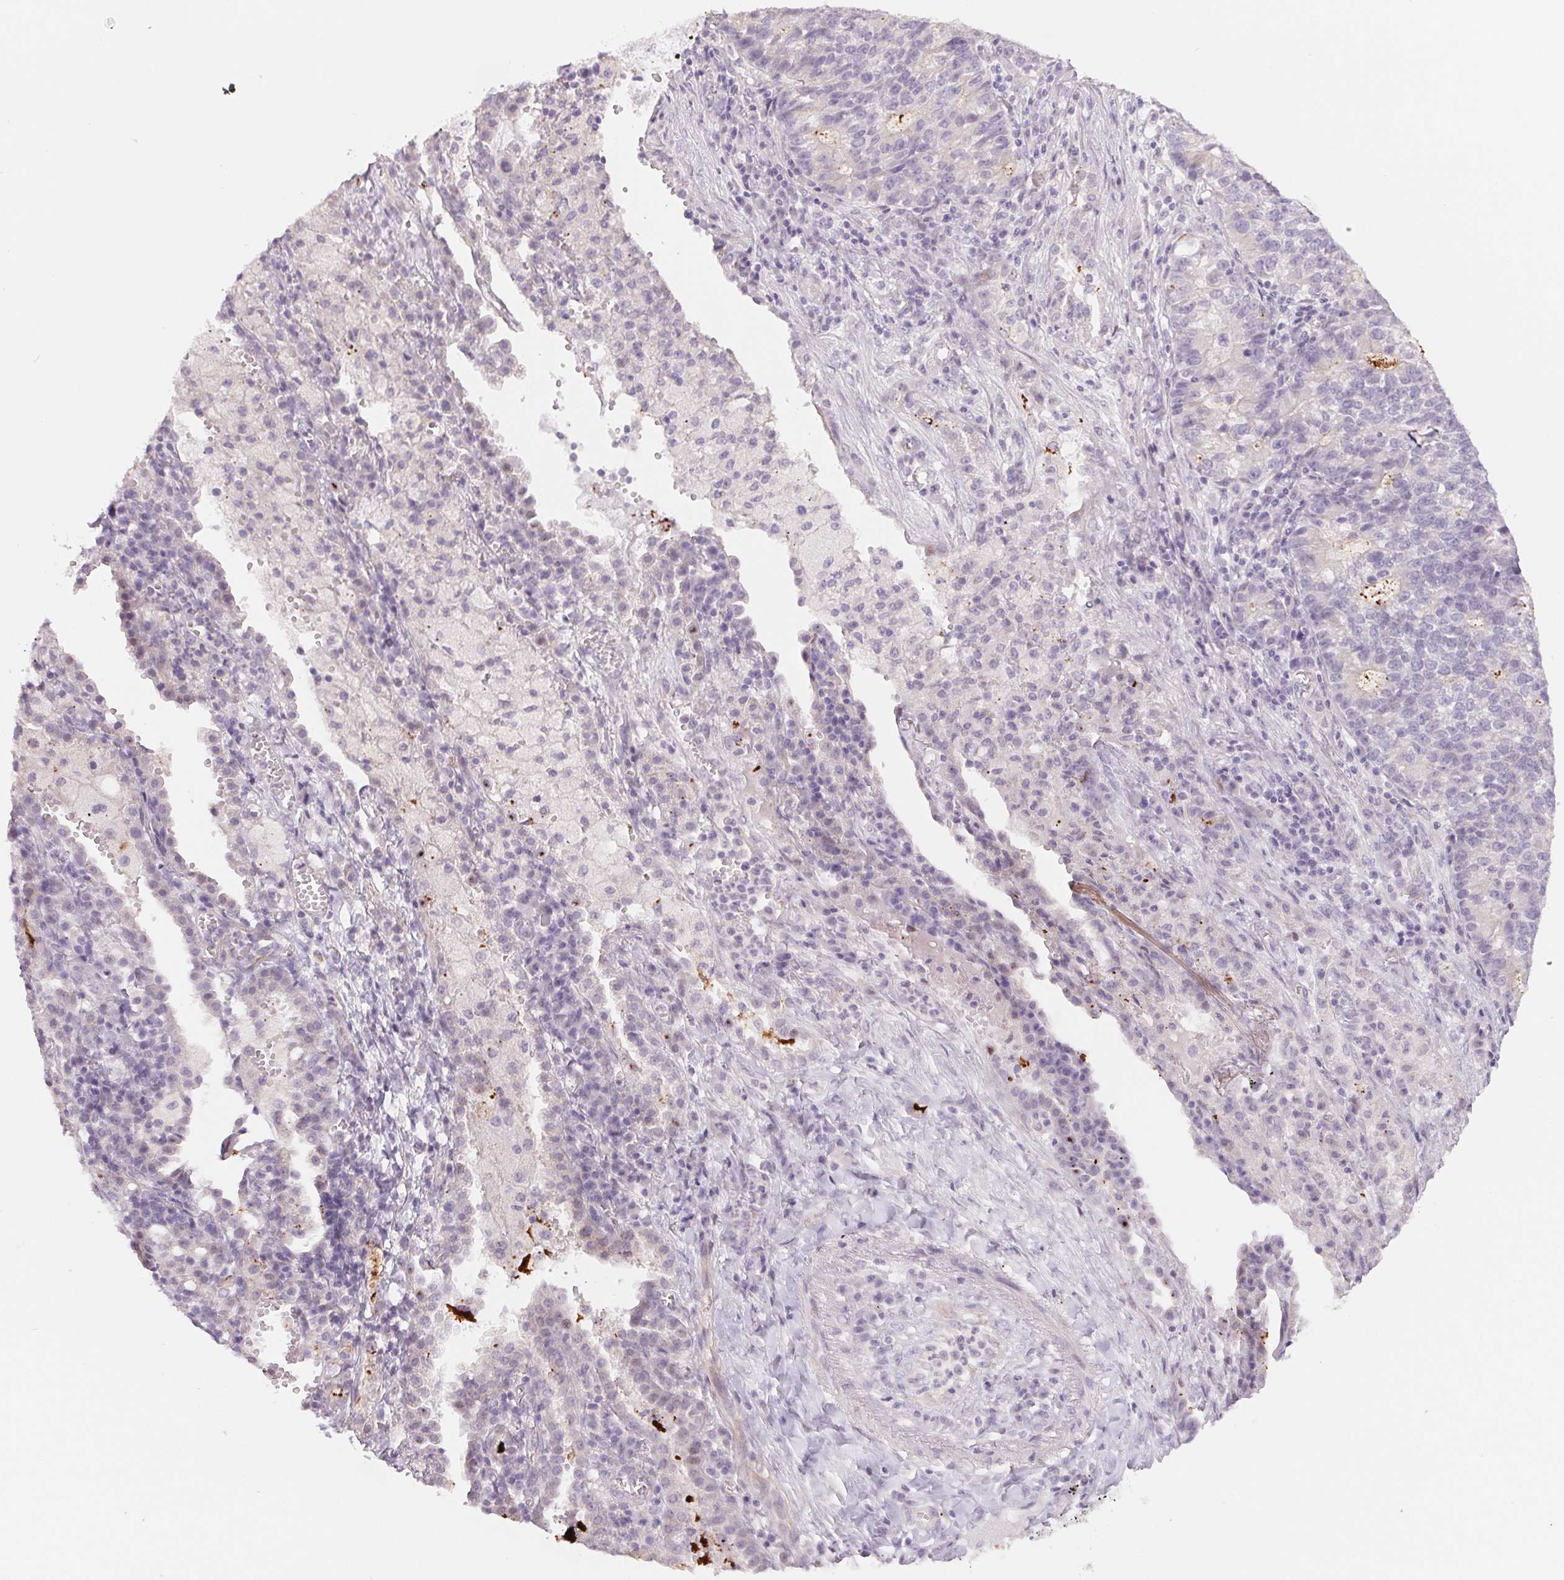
{"staining": {"intensity": "negative", "quantity": "none", "location": "none"}, "tissue": "lung cancer", "cell_type": "Tumor cells", "image_type": "cancer", "snomed": [{"axis": "morphology", "description": "Adenocarcinoma, NOS"}, {"axis": "topography", "description": "Lung"}], "caption": "Immunohistochemical staining of human adenocarcinoma (lung) reveals no significant expression in tumor cells. The staining is performed using DAB (3,3'-diaminobenzidine) brown chromogen with nuclei counter-stained in using hematoxylin.", "gene": "CCDC168", "patient": {"sex": "male", "age": 57}}